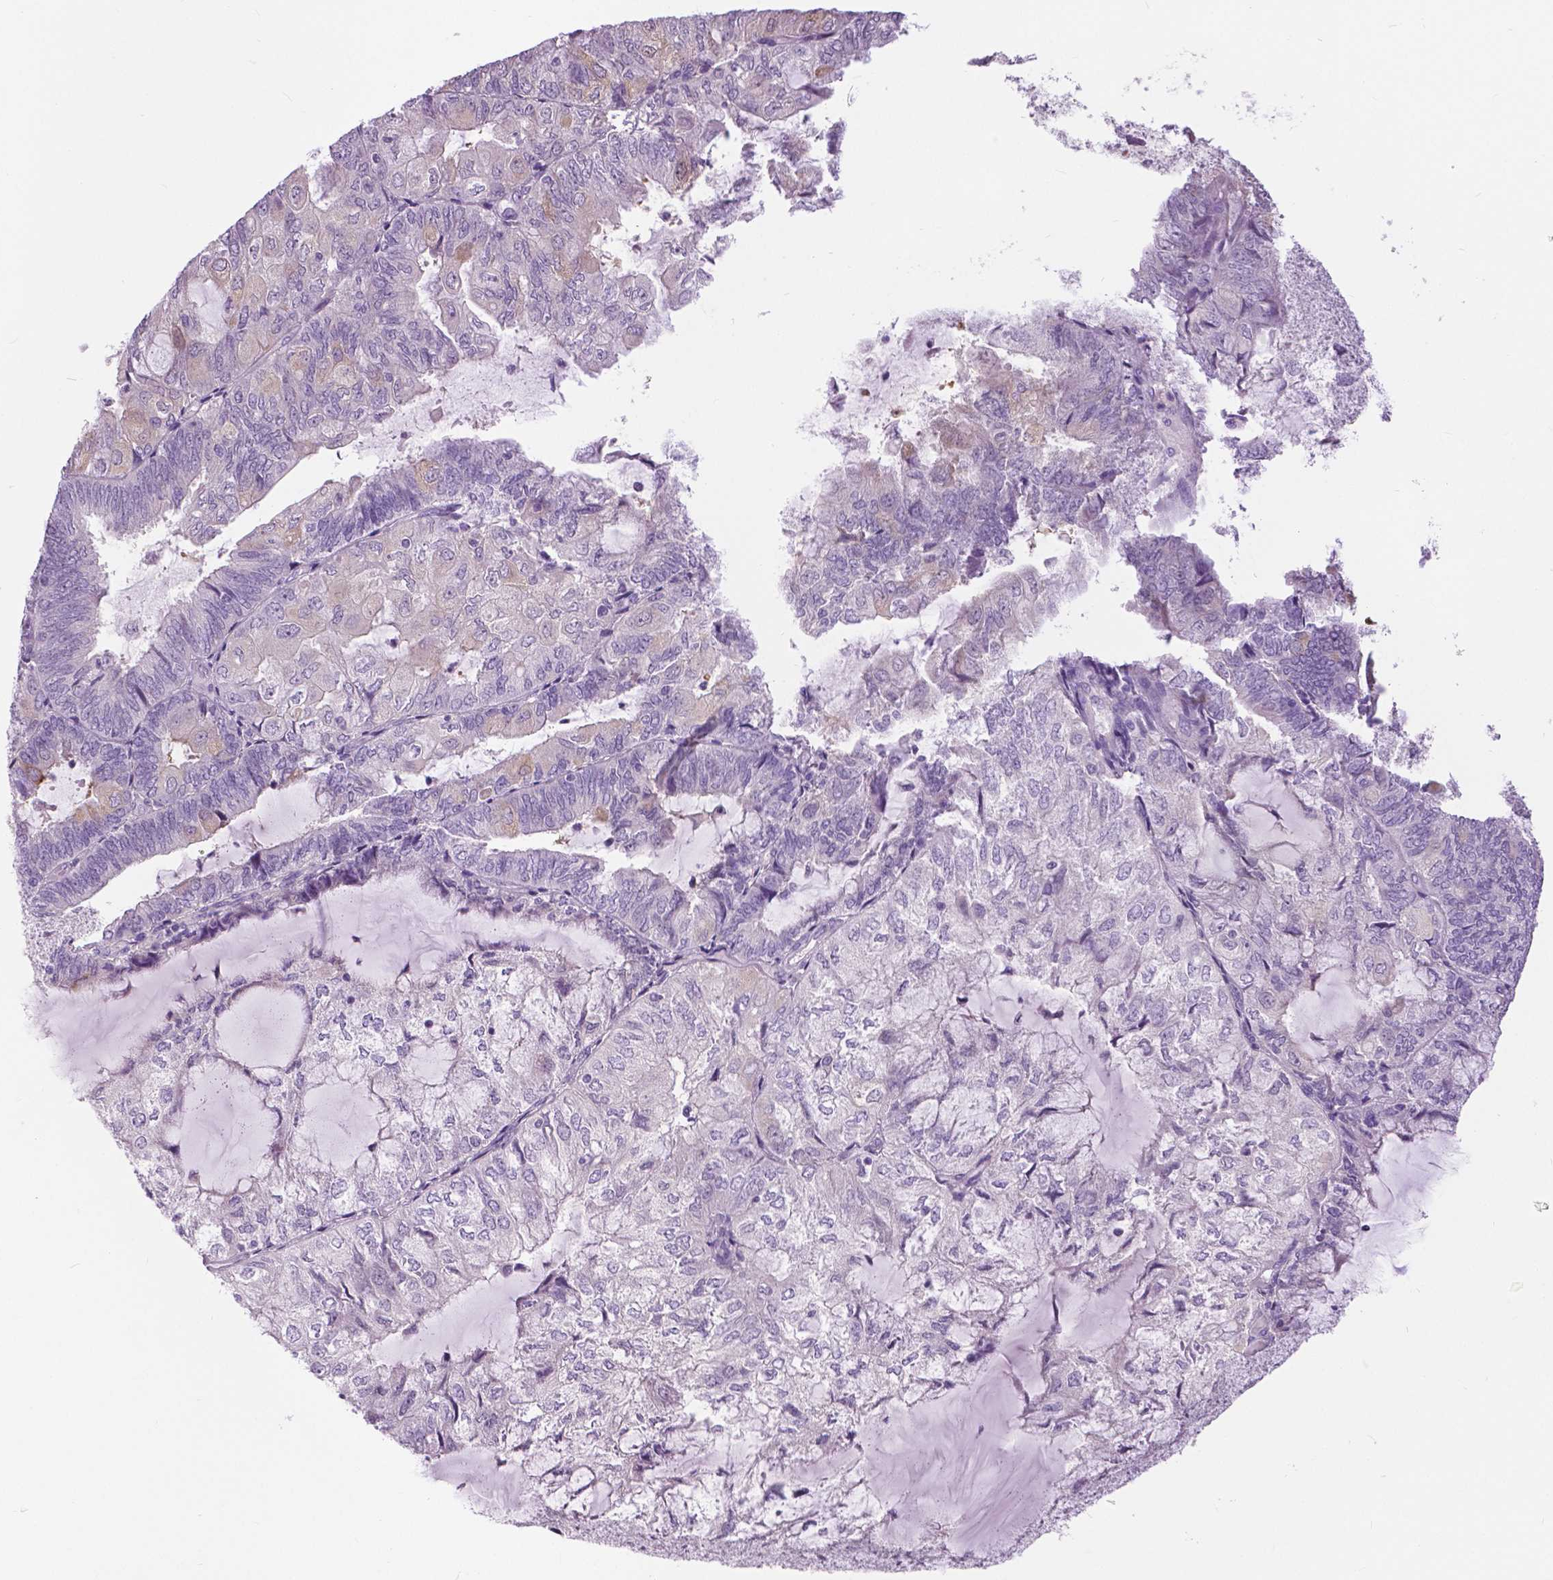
{"staining": {"intensity": "negative", "quantity": "none", "location": "none"}, "tissue": "endometrial cancer", "cell_type": "Tumor cells", "image_type": "cancer", "snomed": [{"axis": "morphology", "description": "Adenocarcinoma, NOS"}, {"axis": "topography", "description": "Endometrium"}], "caption": "The image demonstrates no significant staining in tumor cells of endometrial cancer.", "gene": "TP53TG5", "patient": {"sex": "female", "age": 81}}